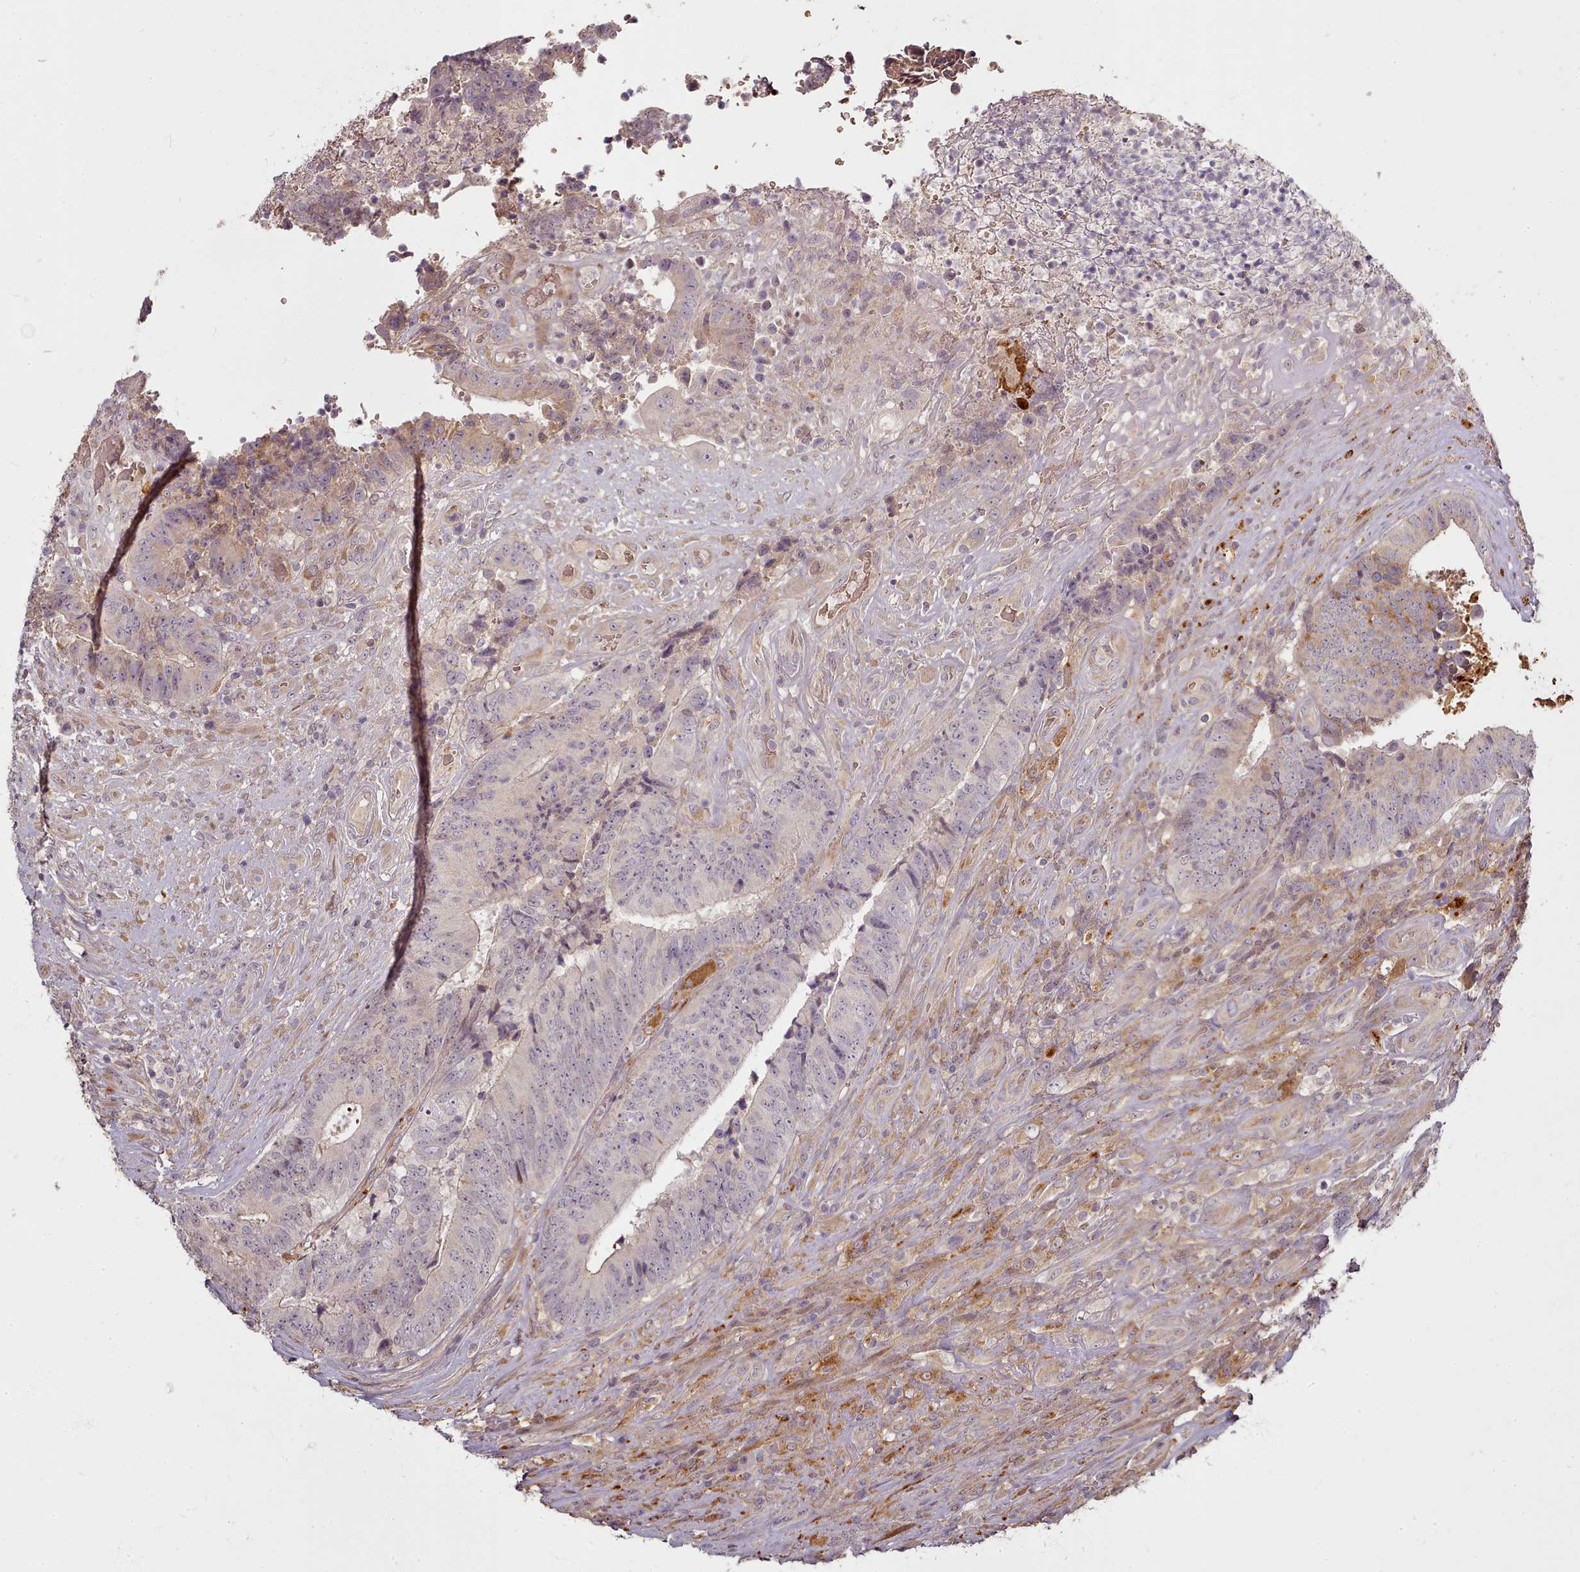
{"staining": {"intensity": "moderate", "quantity": "<25%", "location": "cytoplasmic/membranous"}, "tissue": "colorectal cancer", "cell_type": "Tumor cells", "image_type": "cancer", "snomed": [{"axis": "morphology", "description": "Adenocarcinoma, NOS"}, {"axis": "topography", "description": "Rectum"}], "caption": "Colorectal adenocarcinoma stained with immunohistochemistry (IHC) displays moderate cytoplasmic/membranous staining in approximately <25% of tumor cells. The staining was performed using DAB to visualize the protein expression in brown, while the nuclei were stained in blue with hematoxylin (Magnification: 20x).", "gene": "C1QTNF5", "patient": {"sex": "male", "age": 72}}